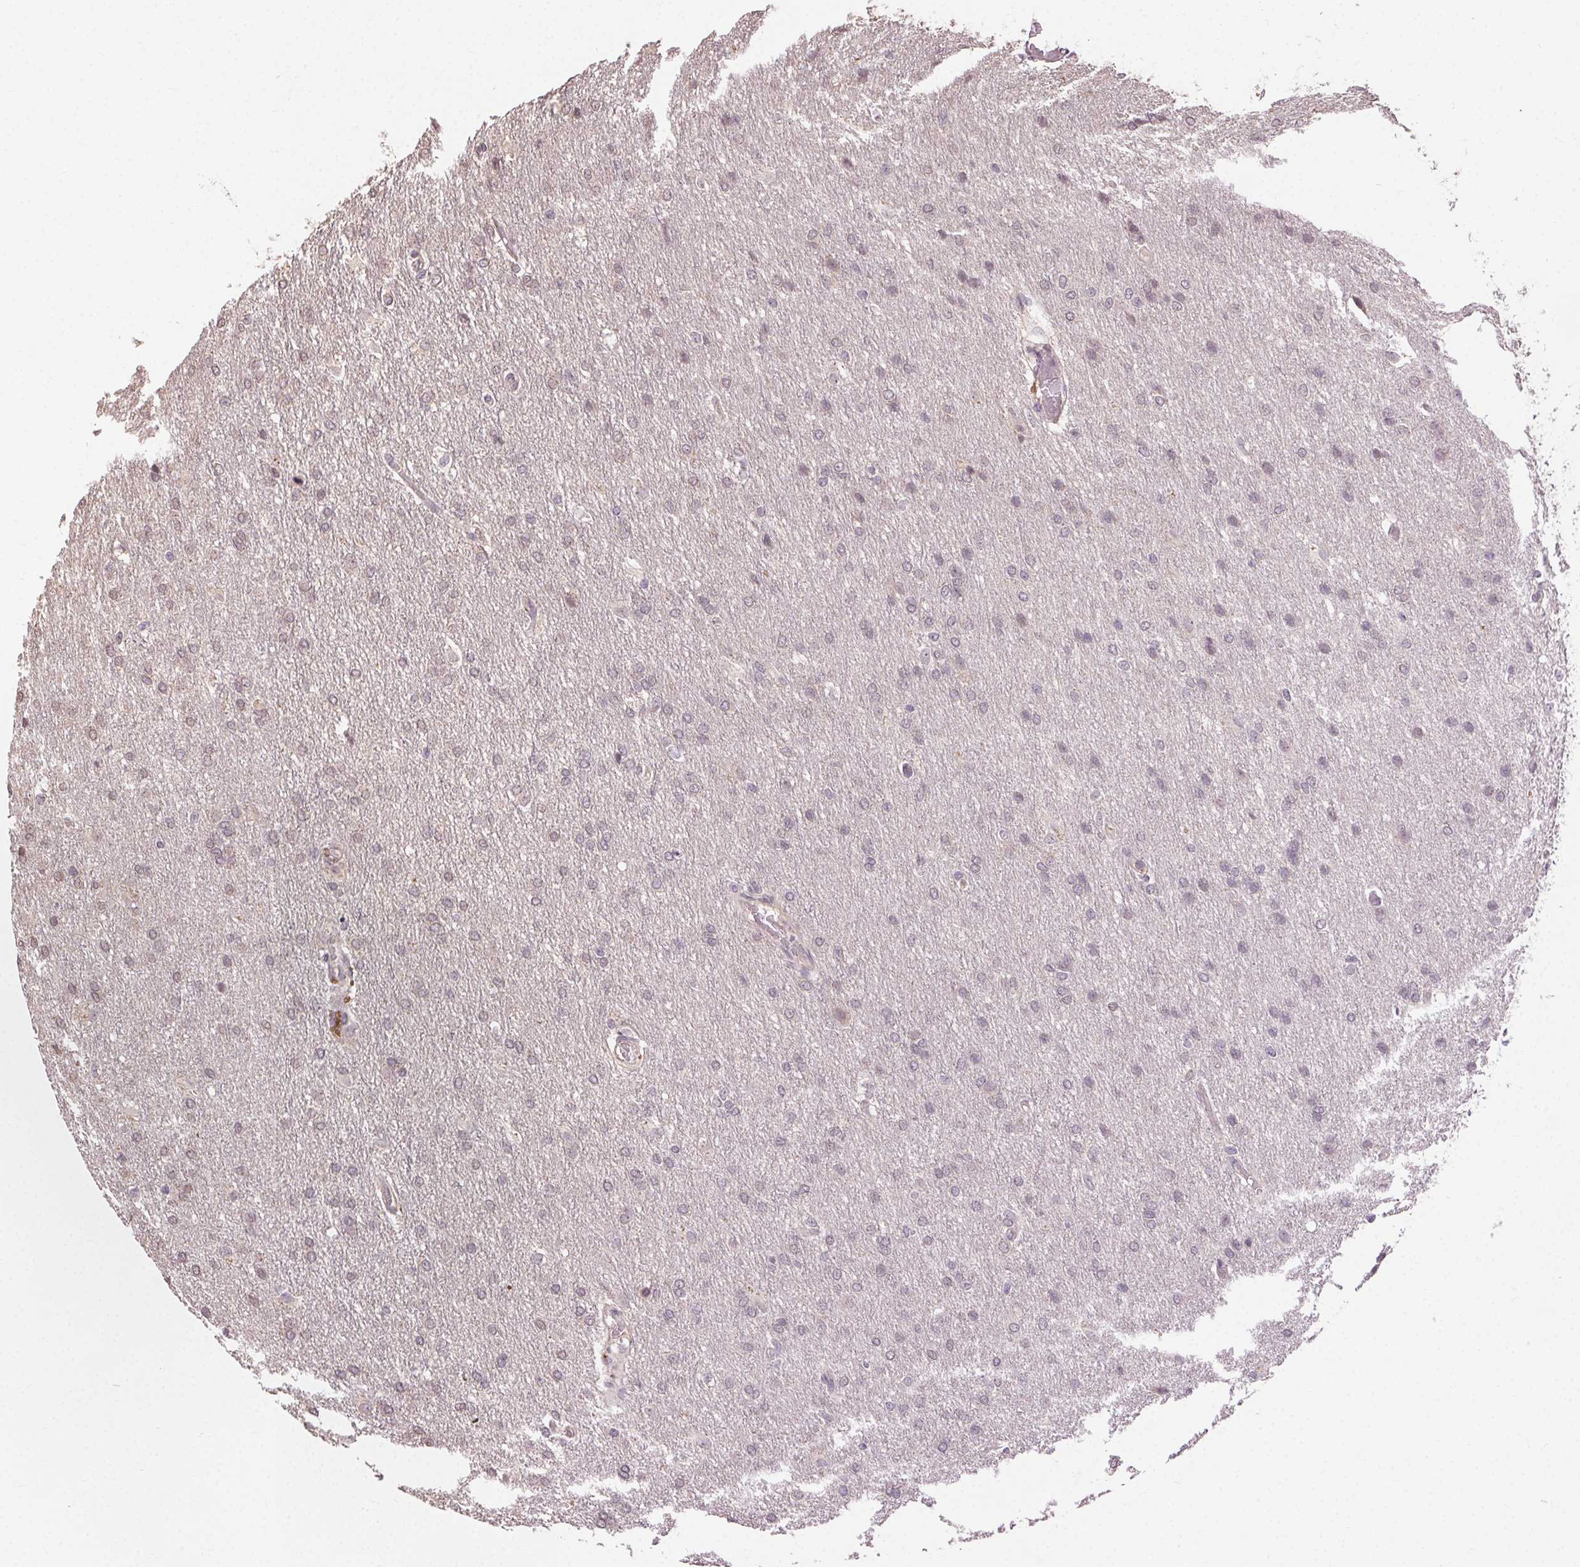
{"staining": {"intensity": "negative", "quantity": "none", "location": "none"}, "tissue": "glioma", "cell_type": "Tumor cells", "image_type": "cancer", "snomed": [{"axis": "morphology", "description": "Glioma, malignant, High grade"}, {"axis": "topography", "description": "Brain"}], "caption": "This is an immunohistochemistry (IHC) photomicrograph of malignant high-grade glioma. There is no expression in tumor cells.", "gene": "ATP1B3", "patient": {"sex": "male", "age": 68}}